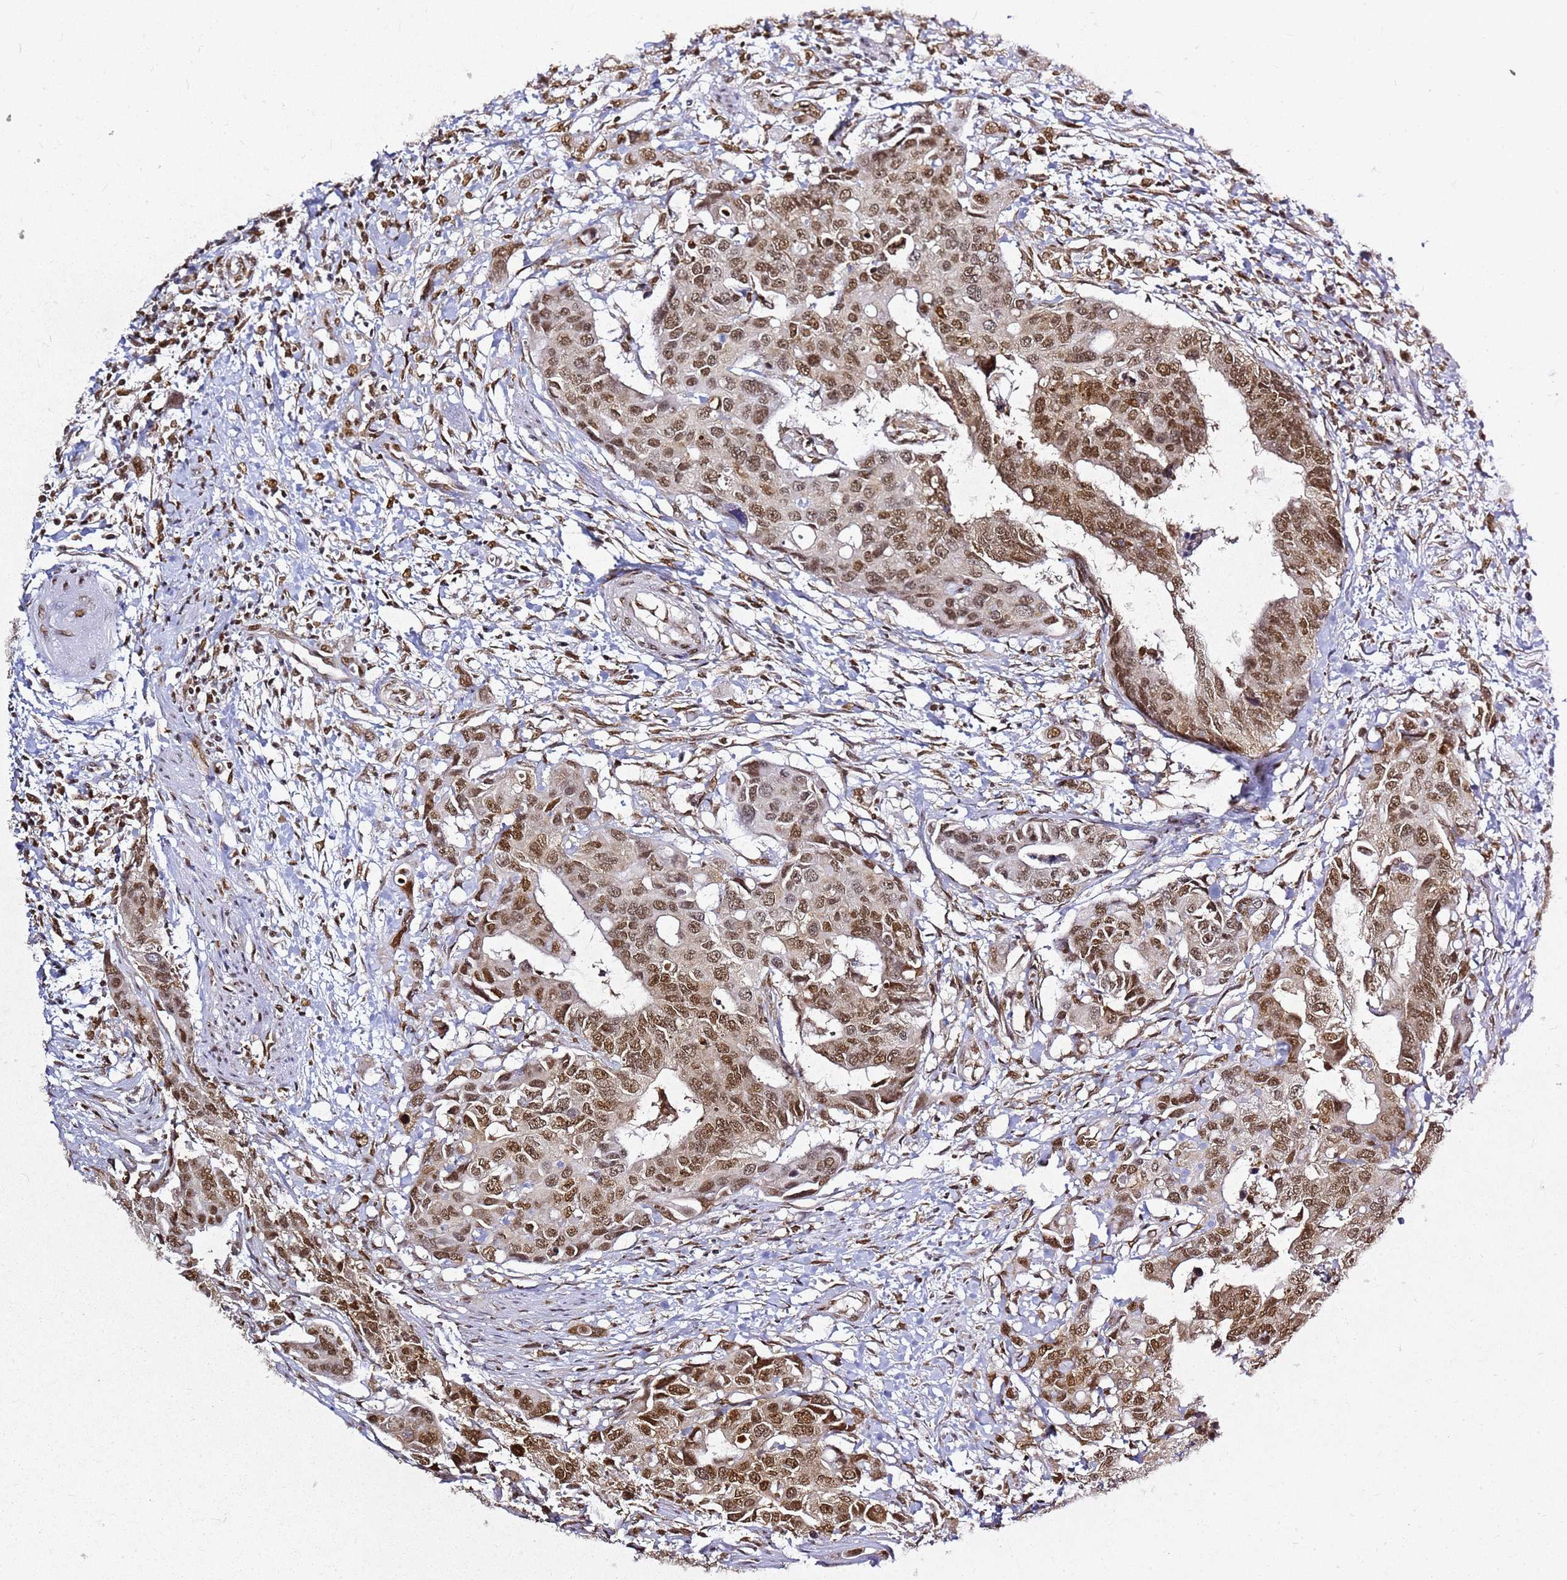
{"staining": {"intensity": "moderate", "quantity": ">75%", "location": "cytoplasmic/membranous,nuclear"}, "tissue": "colorectal cancer", "cell_type": "Tumor cells", "image_type": "cancer", "snomed": [{"axis": "morphology", "description": "Adenocarcinoma, NOS"}, {"axis": "topography", "description": "Colon"}], "caption": "Protein expression analysis of colorectal cancer (adenocarcinoma) shows moderate cytoplasmic/membranous and nuclear positivity in approximately >75% of tumor cells.", "gene": "APEX1", "patient": {"sex": "male", "age": 77}}